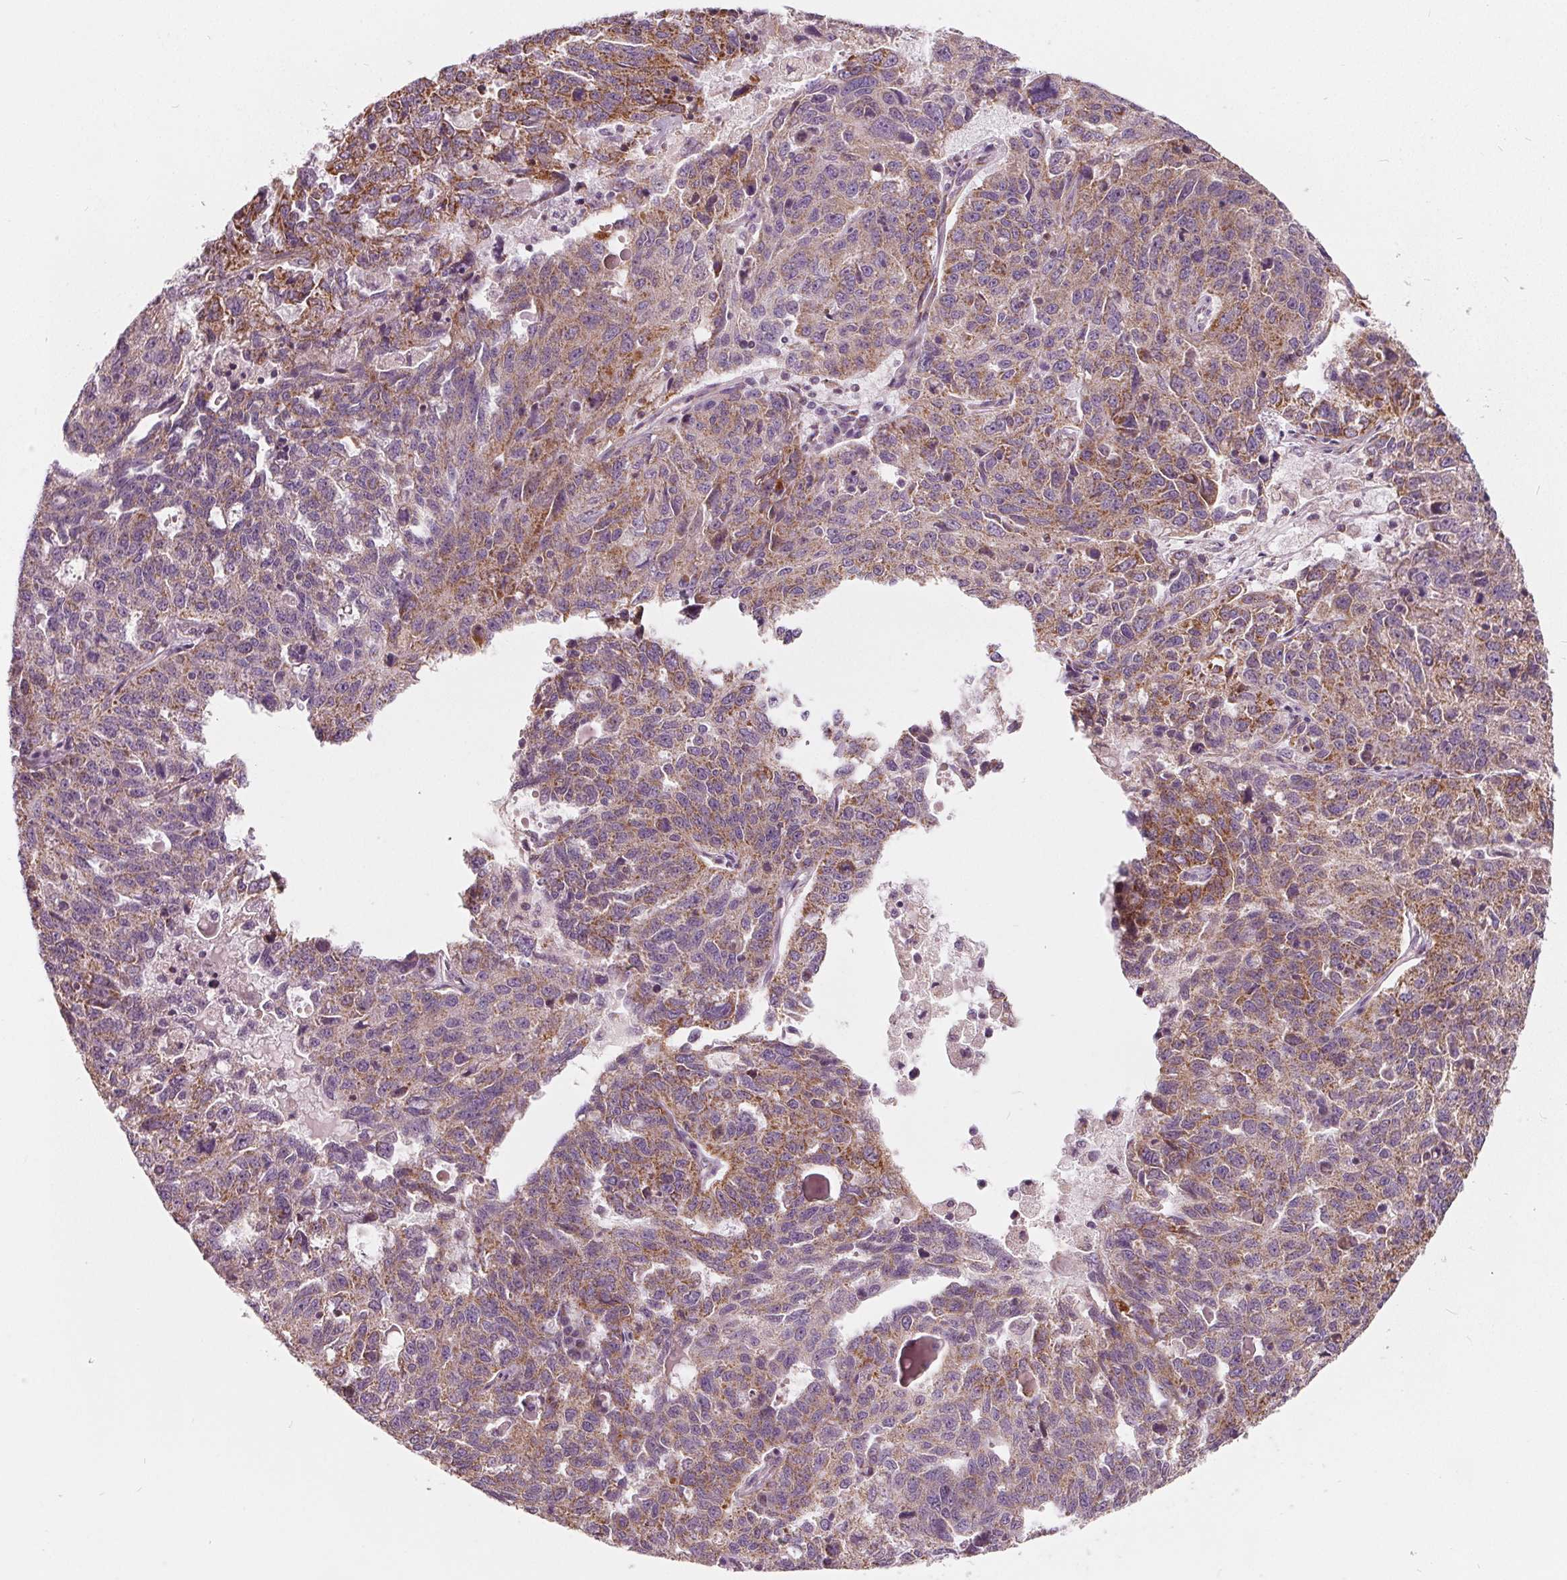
{"staining": {"intensity": "moderate", "quantity": ">75%", "location": "cytoplasmic/membranous"}, "tissue": "ovarian cancer", "cell_type": "Tumor cells", "image_type": "cancer", "snomed": [{"axis": "morphology", "description": "Cystadenocarcinoma, serous, NOS"}, {"axis": "topography", "description": "Ovary"}], "caption": "This image shows immunohistochemistry (IHC) staining of human ovarian serous cystadenocarcinoma, with medium moderate cytoplasmic/membranous expression in approximately >75% of tumor cells.", "gene": "ECI2", "patient": {"sex": "female", "age": 71}}